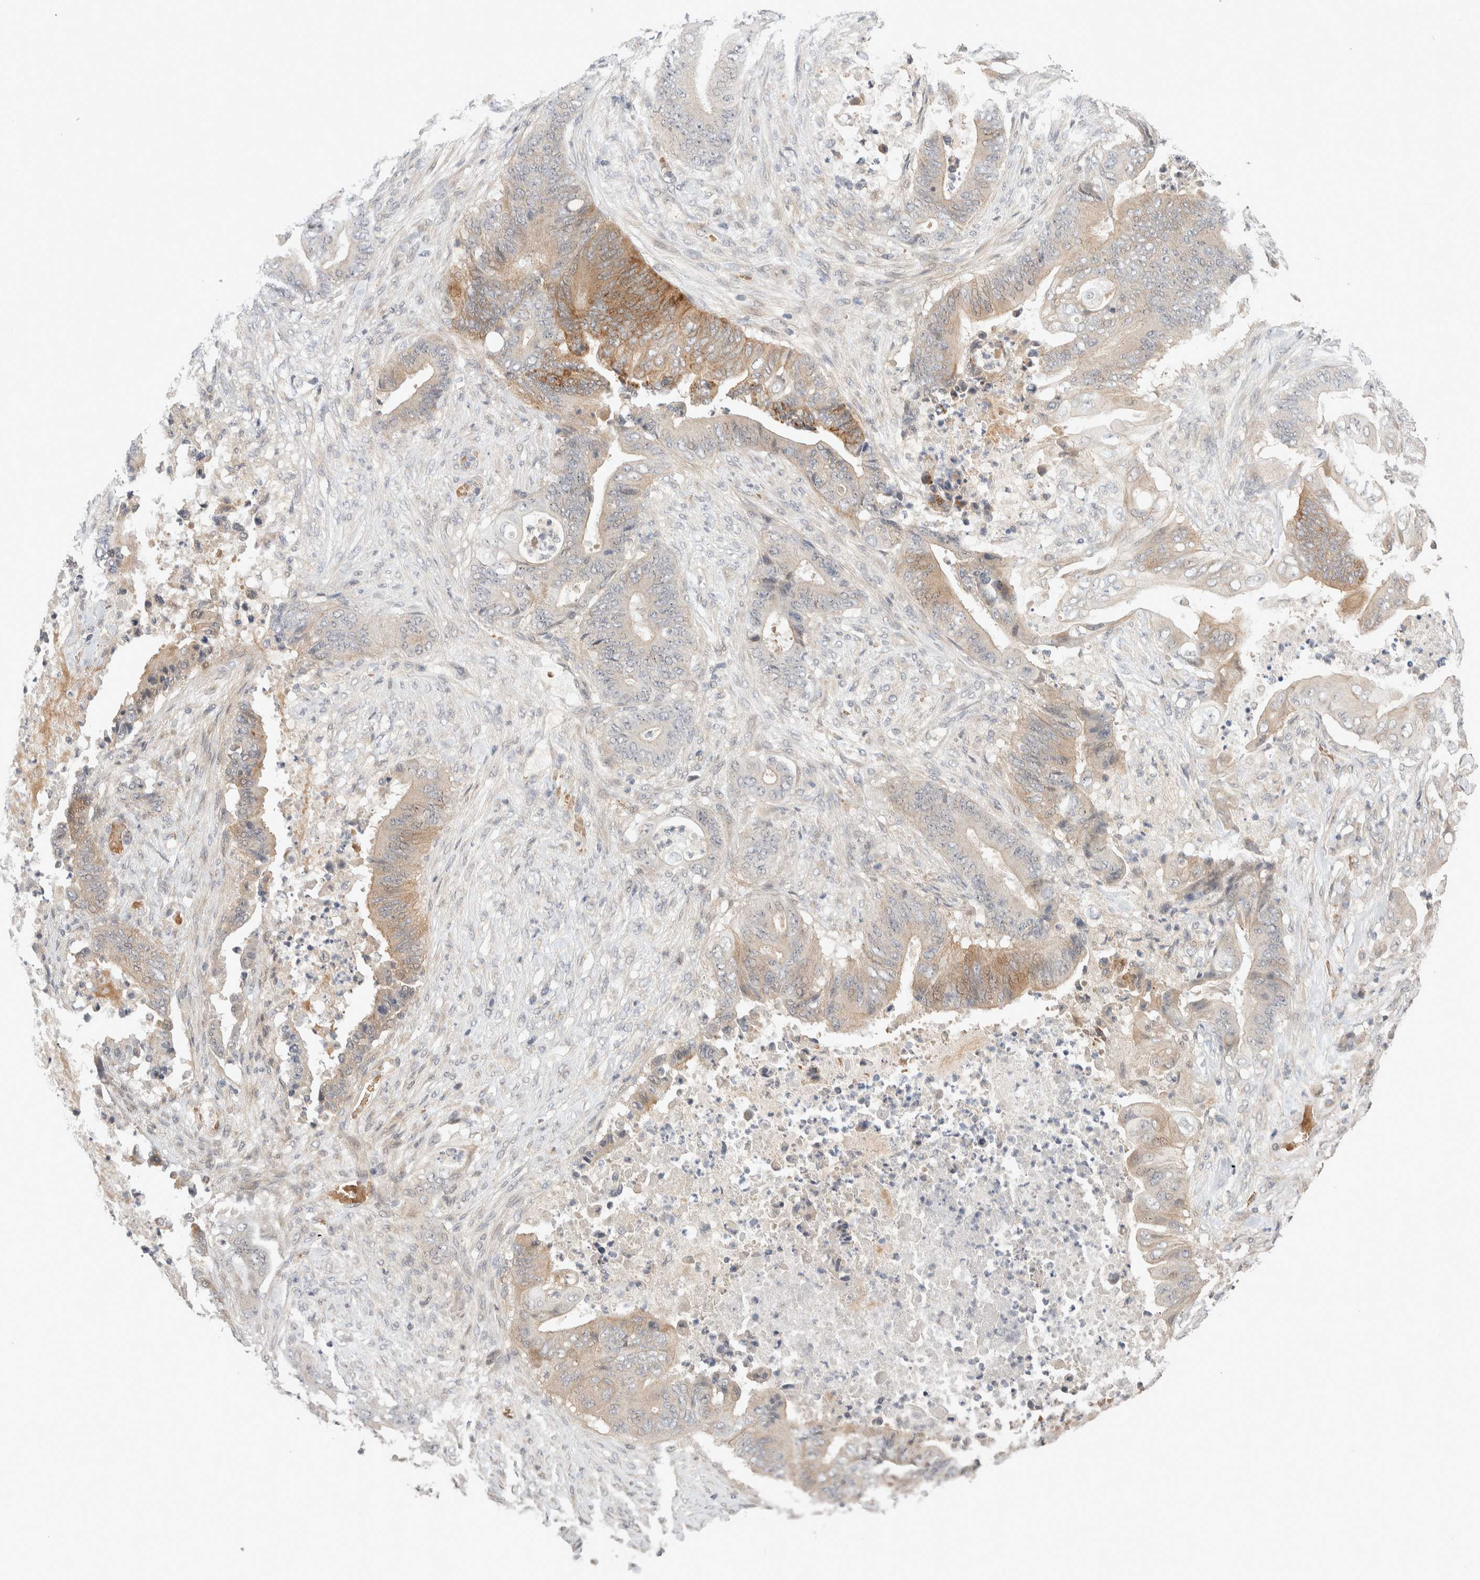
{"staining": {"intensity": "moderate", "quantity": "<25%", "location": "cytoplasmic/membranous"}, "tissue": "stomach cancer", "cell_type": "Tumor cells", "image_type": "cancer", "snomed": [{"axis": "morphology", "description": "Adenocarcinoma, NOS"}, {"axis": "topography", "description": "Stomach"}], "caption": "Brown immunohistochemical staining in human adenocarcinoma (stomach) shows moderate cytoplasmic/membranous positivity in approximately <25% of tumor cells.", "gene": "CASK", "patient": {"sex": "female", "age": 73}}